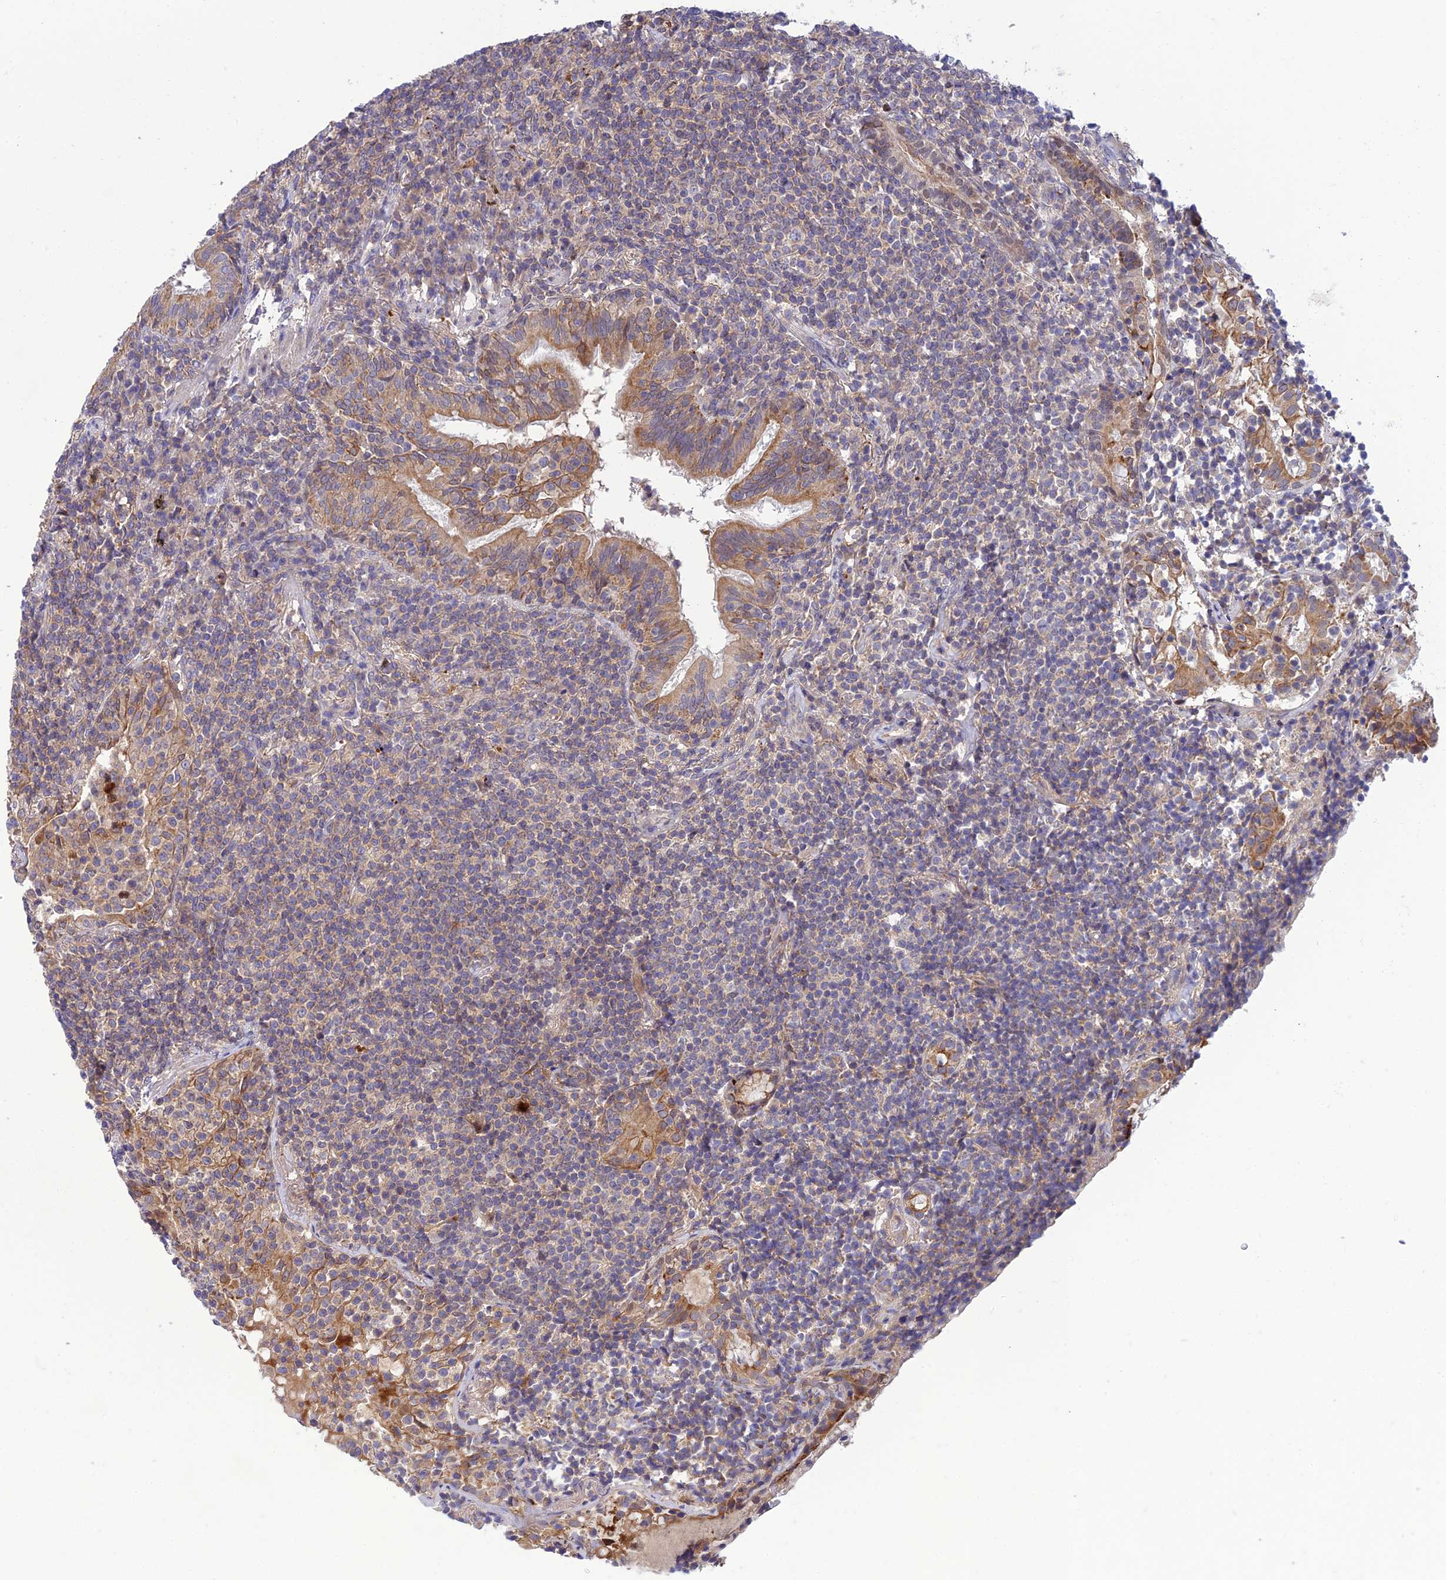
{"staining": {"intensity": "negative", "quantity": "none", "location": "none"}, "tissue": "lymphoma", "cell_type": "Tumor cells", "image_type": "cancer", "snomed": [{"axis": "morphology", "description": "Malignant lymphoma, non-Hodgkin's type, Low grade"}, {"axis": "topography", "description": "Lung"}], "caption": "A histopathology image of malignant lymphoma, non-Hodgkin's type (low-grade) stained for a protein reveals no brown staining in tumor cells.", "gene": "IRAK3", "patient": {"sex": "female", "age": 71}}